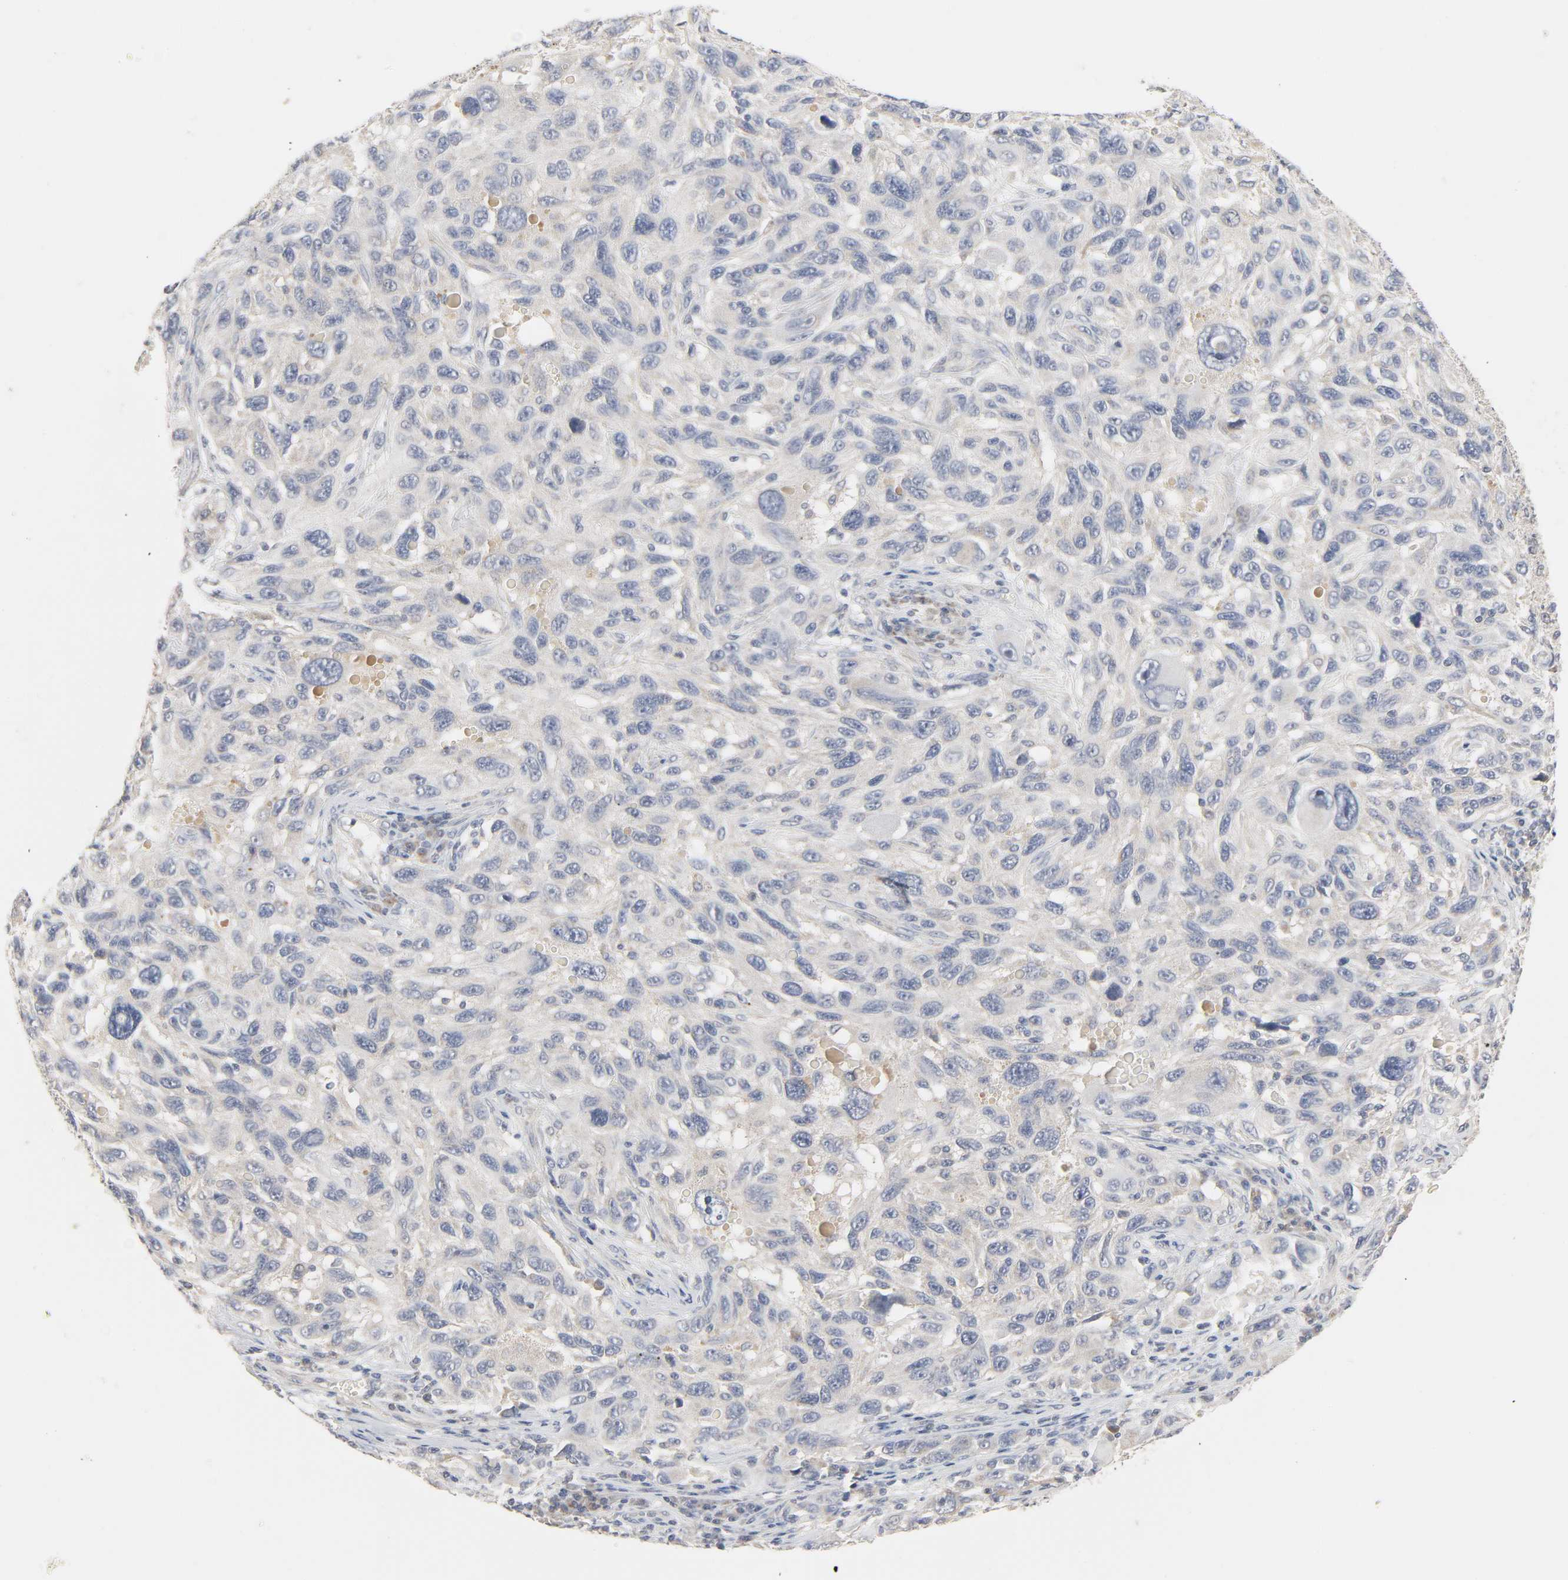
{"staining": {"intensity": "negative", "quantity": "none", "location": "none"}, "tissue": "melanoma", "cell_type": "Tumor cells", "image_type": "cancer", "snomed": [{"axis": "morphology", "description": "Malignant melanoma, NOS"}, {"axis": "topography", "description": "Skin"}], "caption": "Immunohistochemistry (IHC) image of human melanoma stained for a protein (brown), which exhibits no expression in tumor cells. The staining is performed using DAB brown chromogen with nuclei counter-stained in using hematoxylin.", "gene": "CLEC4E", "patient": {"sex": "male", "age": 53}}